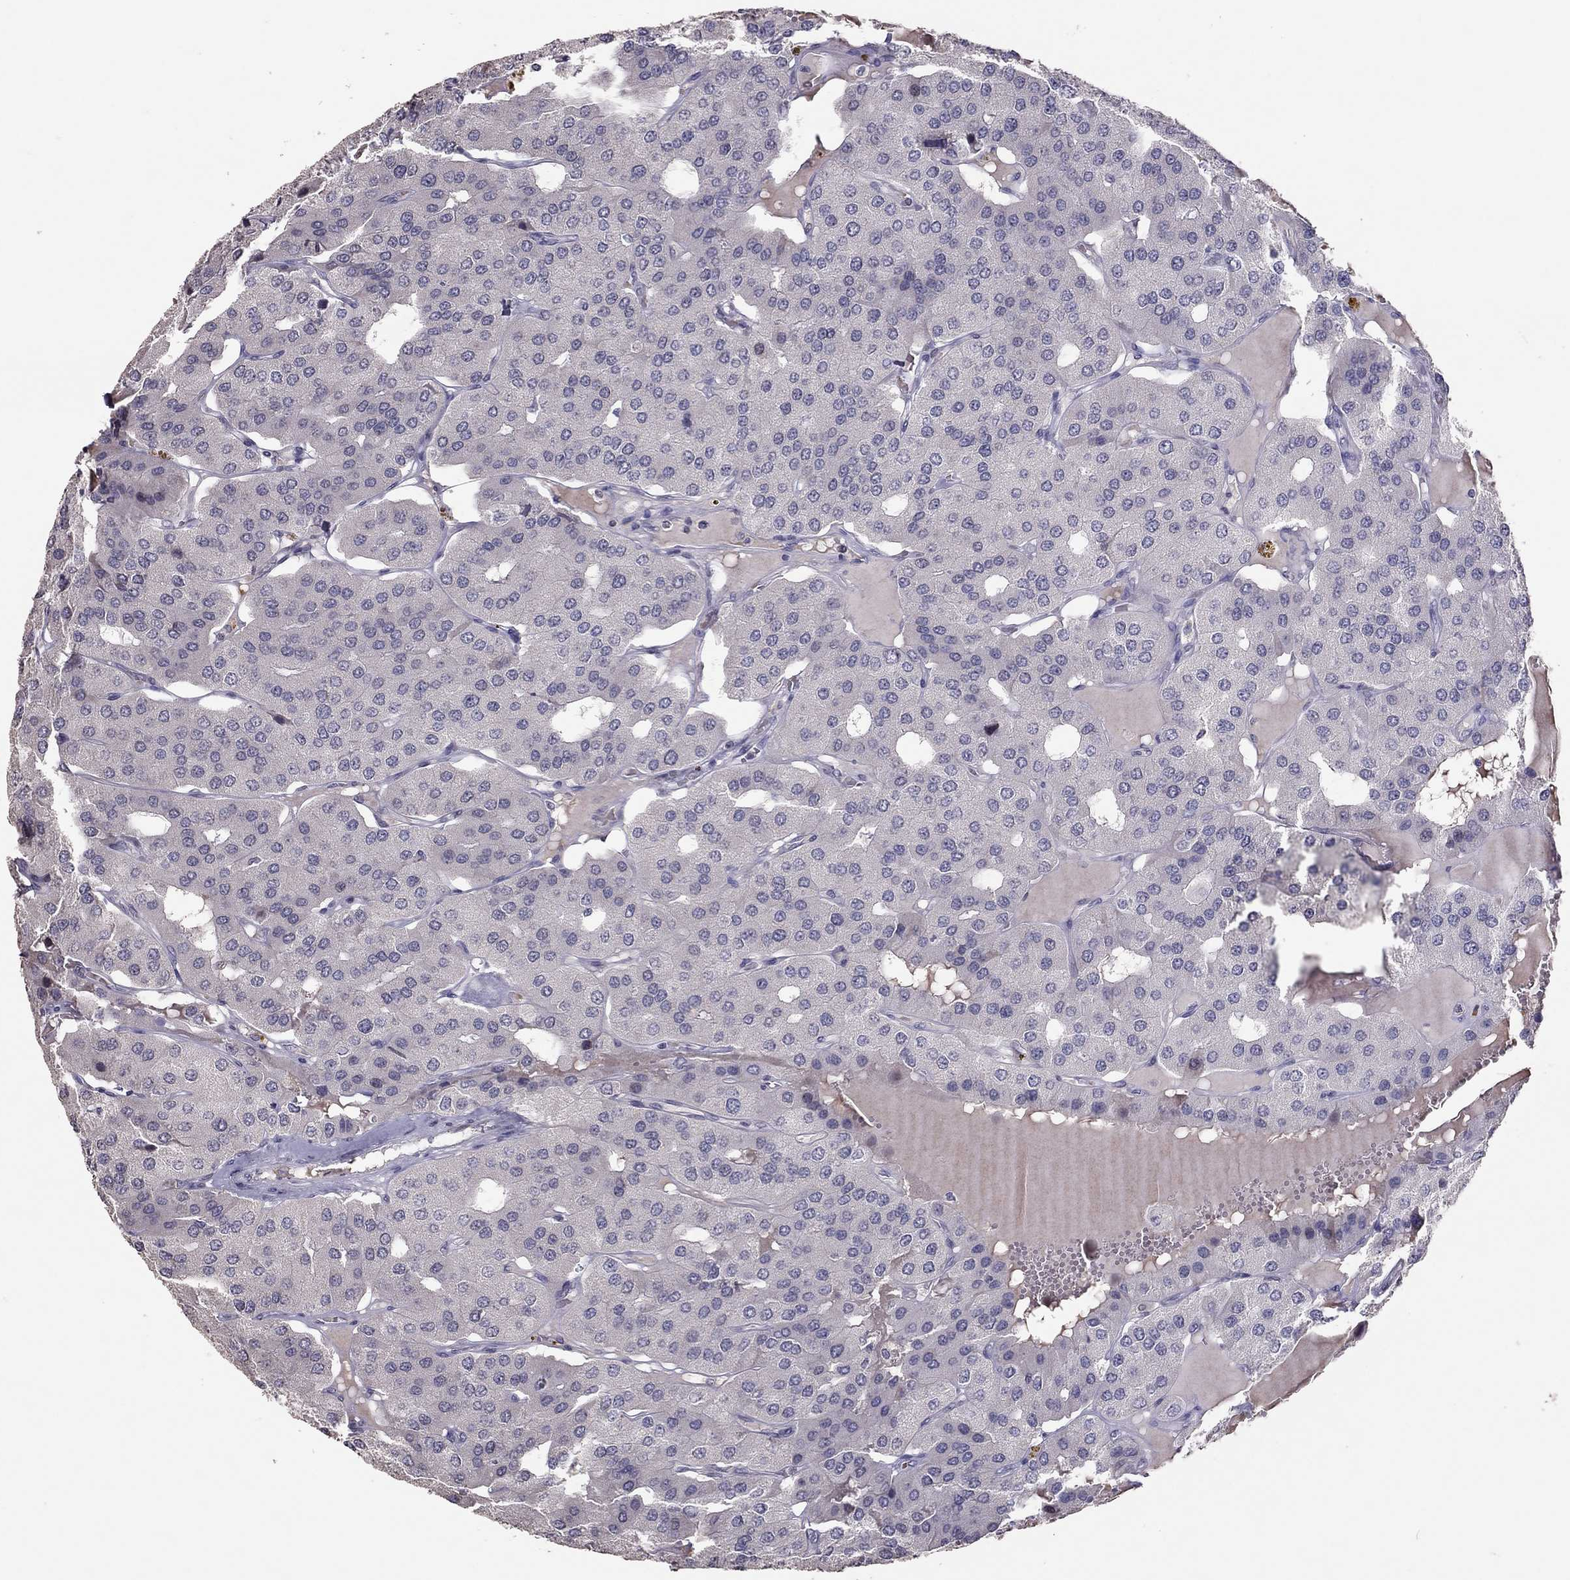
{"staining": {"intensity": "negative", "quantity": "none", "location": "none"}, "tissue": "parathyroid gland", "cell_type": "Glandular cells", "image_type": "normal", "snomed": [{"axis": "morphology", "description": "Normal tissue, NOS"}, {"axis": "morphology", "description": "Adenoma, NOS"}, {"axis": "topography", "description": "Parathyroid gland"}], "caption": "A histopathology image of parathyroid gland stained for a protein exhibits no brown staining in glandular cells. Brightfield microscopy of immunohistochemistry (IHC) stained with DAB (3,3'-diaminobenzidine) (brown) and hematoxylin (blue), captured at high magnification.", "gene": "TSHB", "patient": {"sex": "female", "age": 86}}